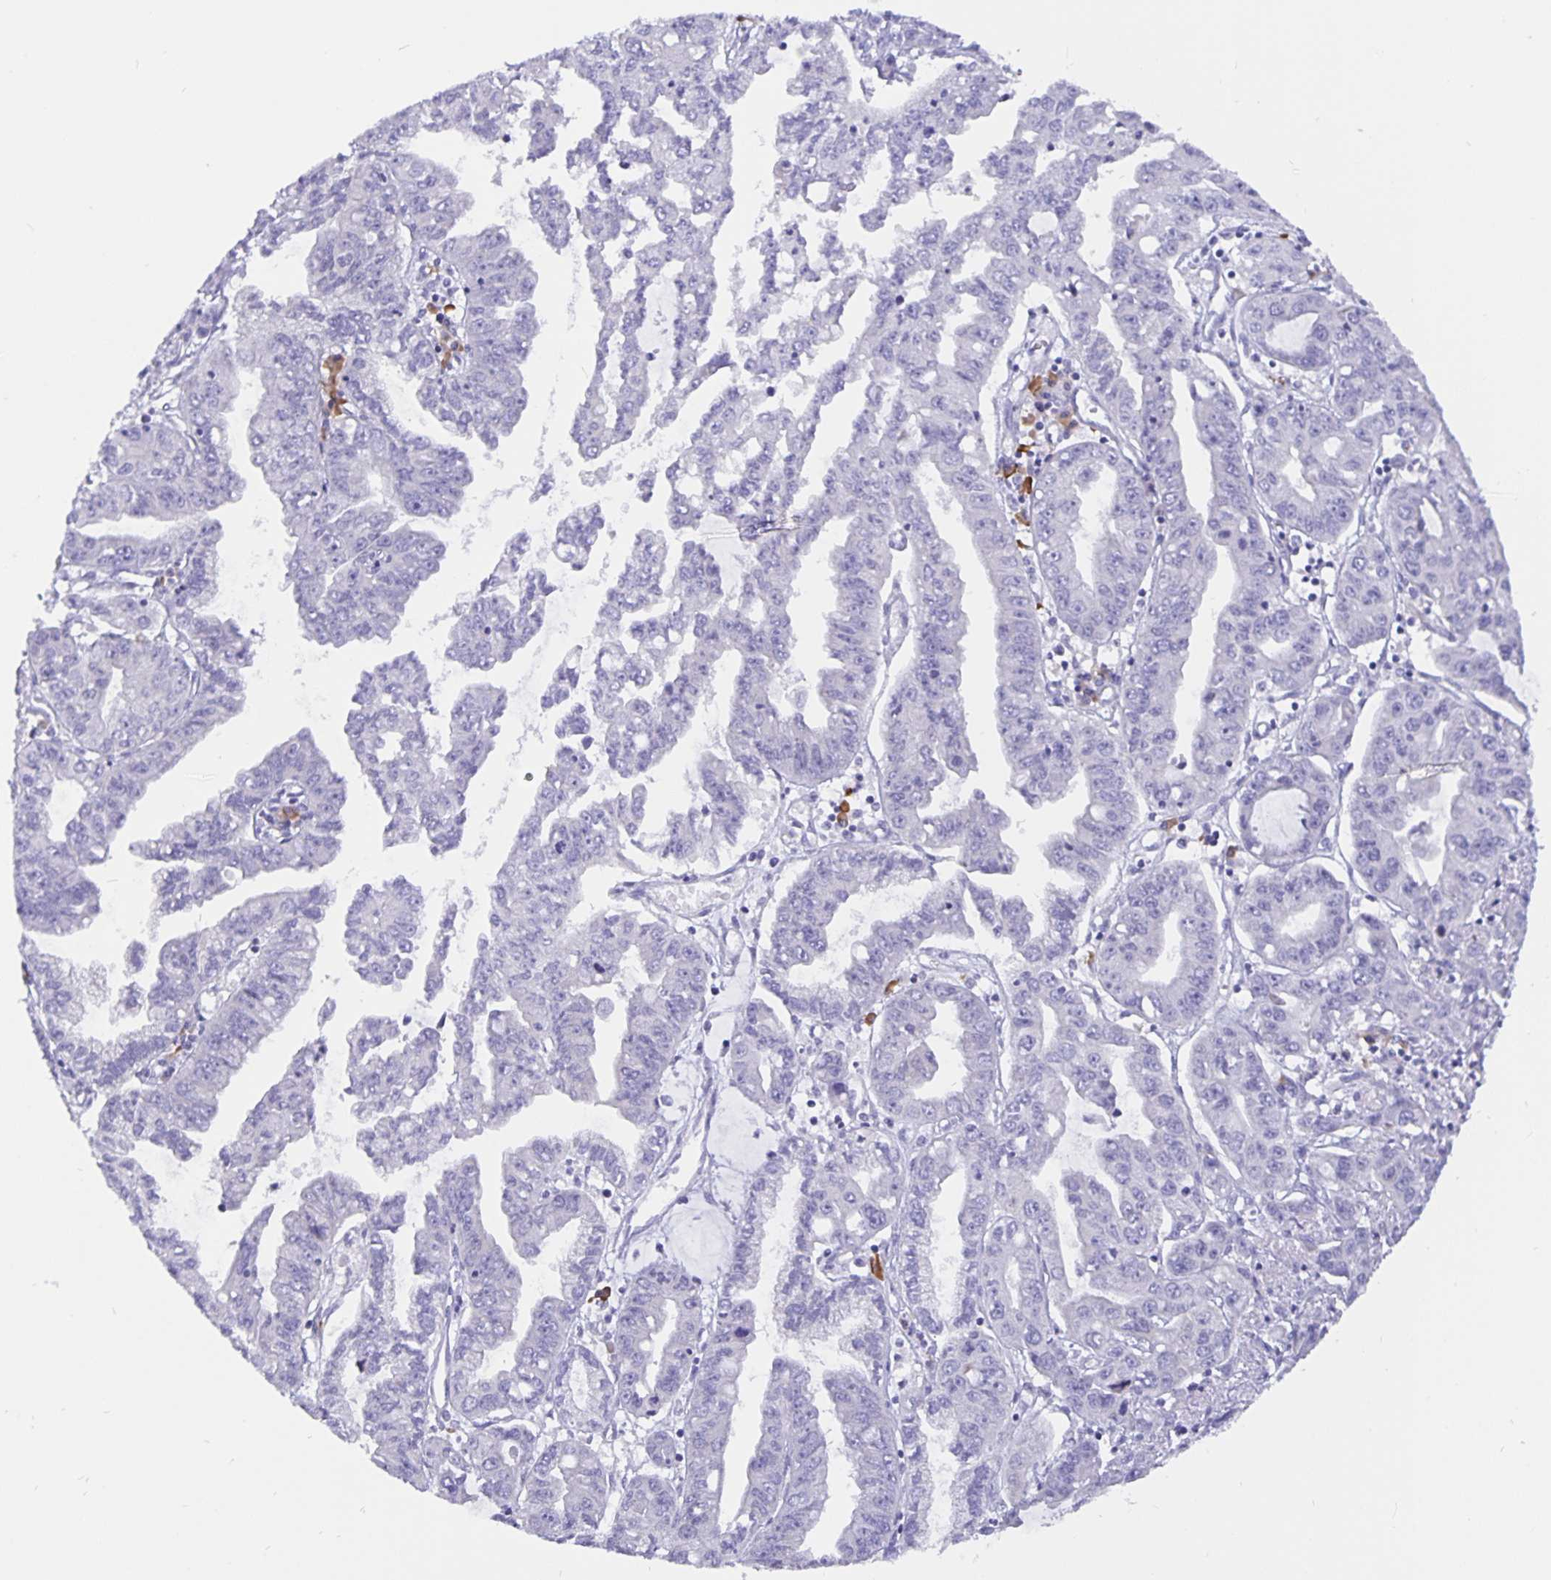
{"staining": {"intensity": "negative", "quantity": "none", "location": "none"}, "tissue": "liver cancer", "cell_type": "Tumor cells", "image_type": "cancer", "snomed": [{"axis": "morphology", "description": "Cholangiocarcinoma"}, {"axis": "topography", "description": "Liver"}], "caption": "Micrograph shows no significant protein positivity in tumor cells of liver cancer (cholangiocarcinoma). Nuclei are stained in blue.", "gene": "ERMN", "patient": {"sex": "male", "age": 58}}